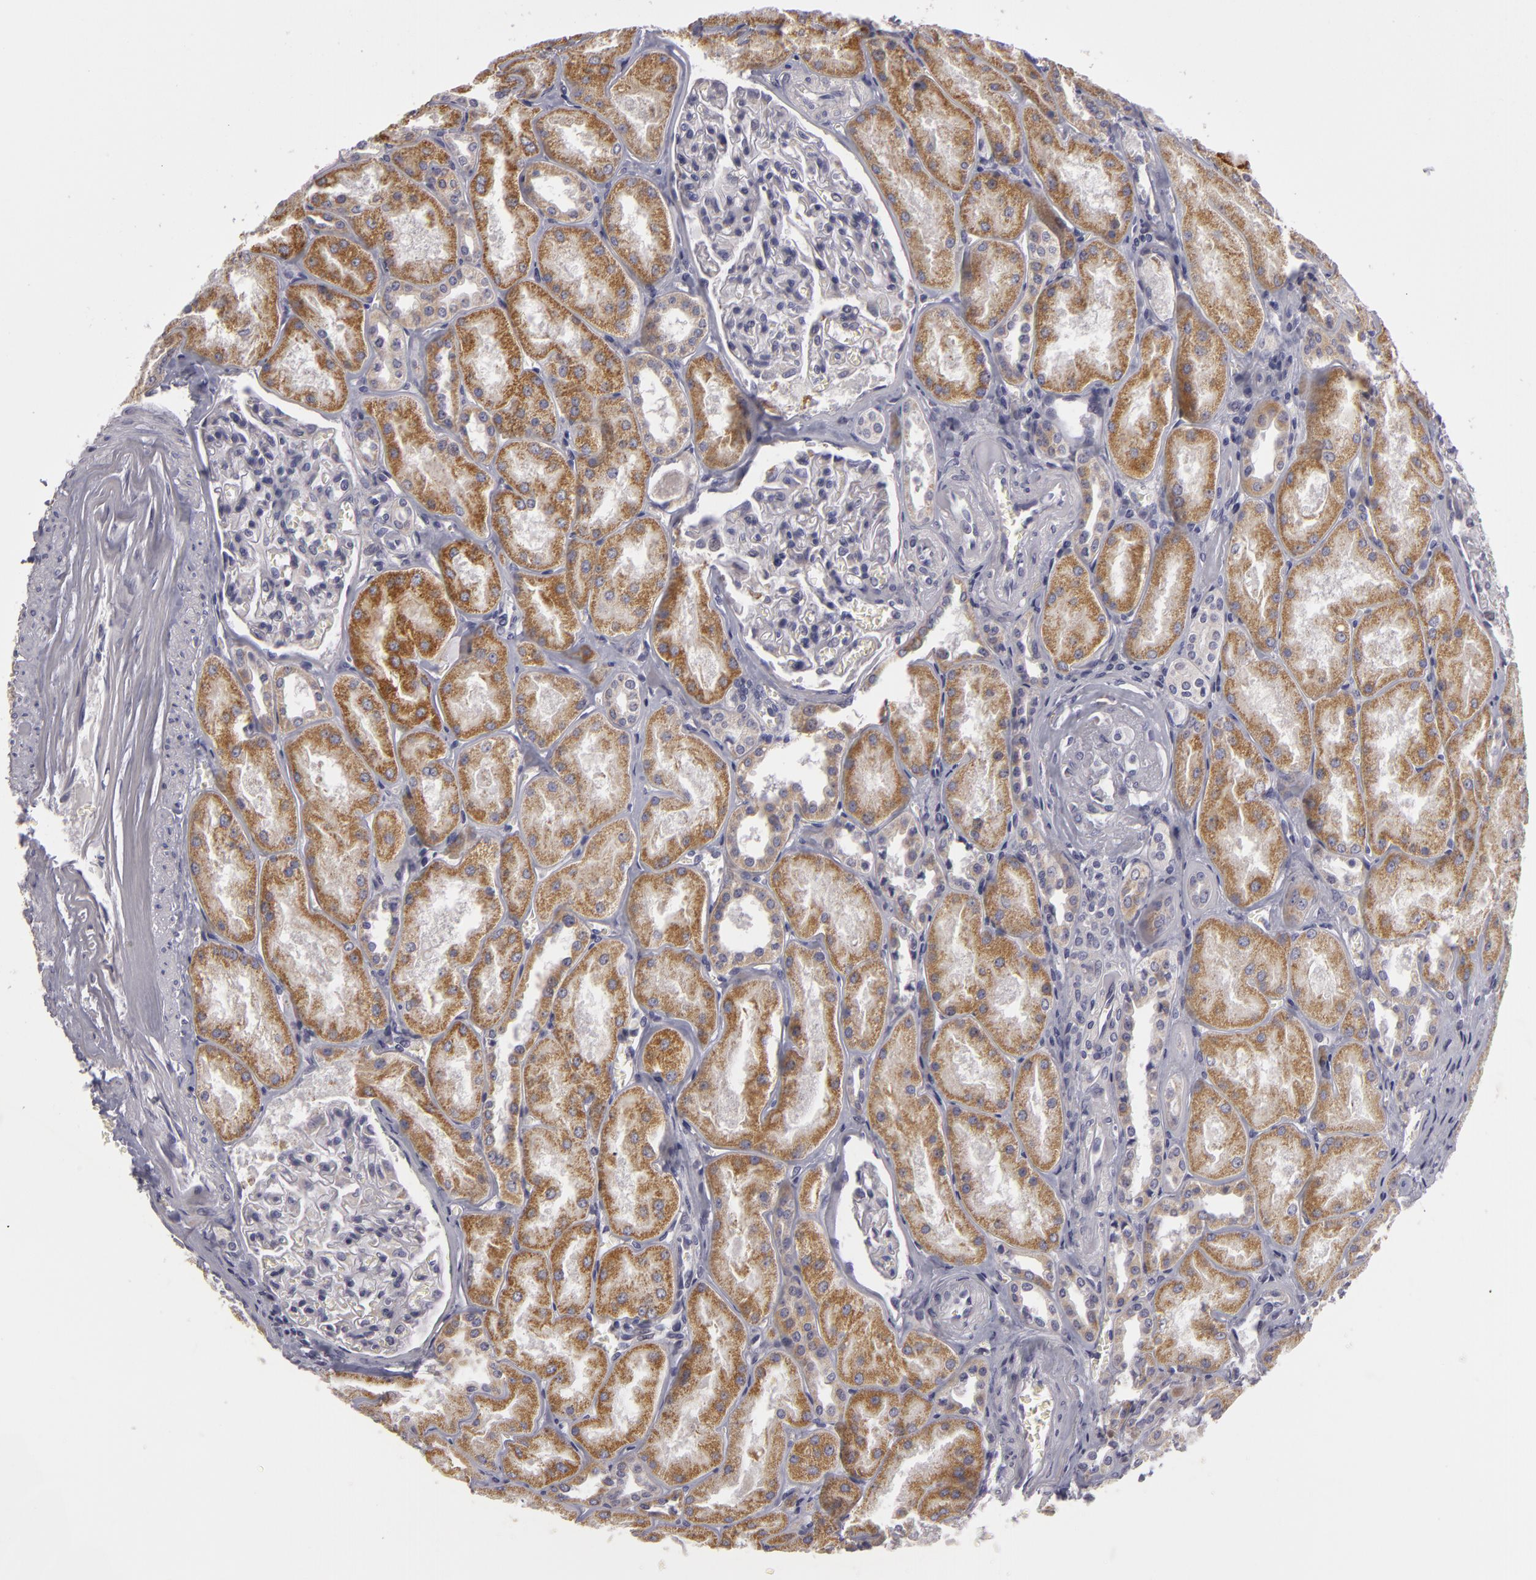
{"staining": {"intensity": "negative", "quantity": "none", "location": "none"}, "tissue": "kidney", "cell_type": "Cells in glomeruli", "image_type": "normal", "snomed": [{"axis": "morphology", "description": "Normal tissue, NOS"}, {"axis": "topography", "description": "Kidney"}], "caption": "A photomicrograph of kidney stained for a protein exhibits no brown staining in cells in glomeruli. (Brightfield microscopy of DAB (3,3'-diaminobenzidine) IHC at high magnification).", "gene": "ATP2B3", "patient": {"sex": "male", "age": 61}}